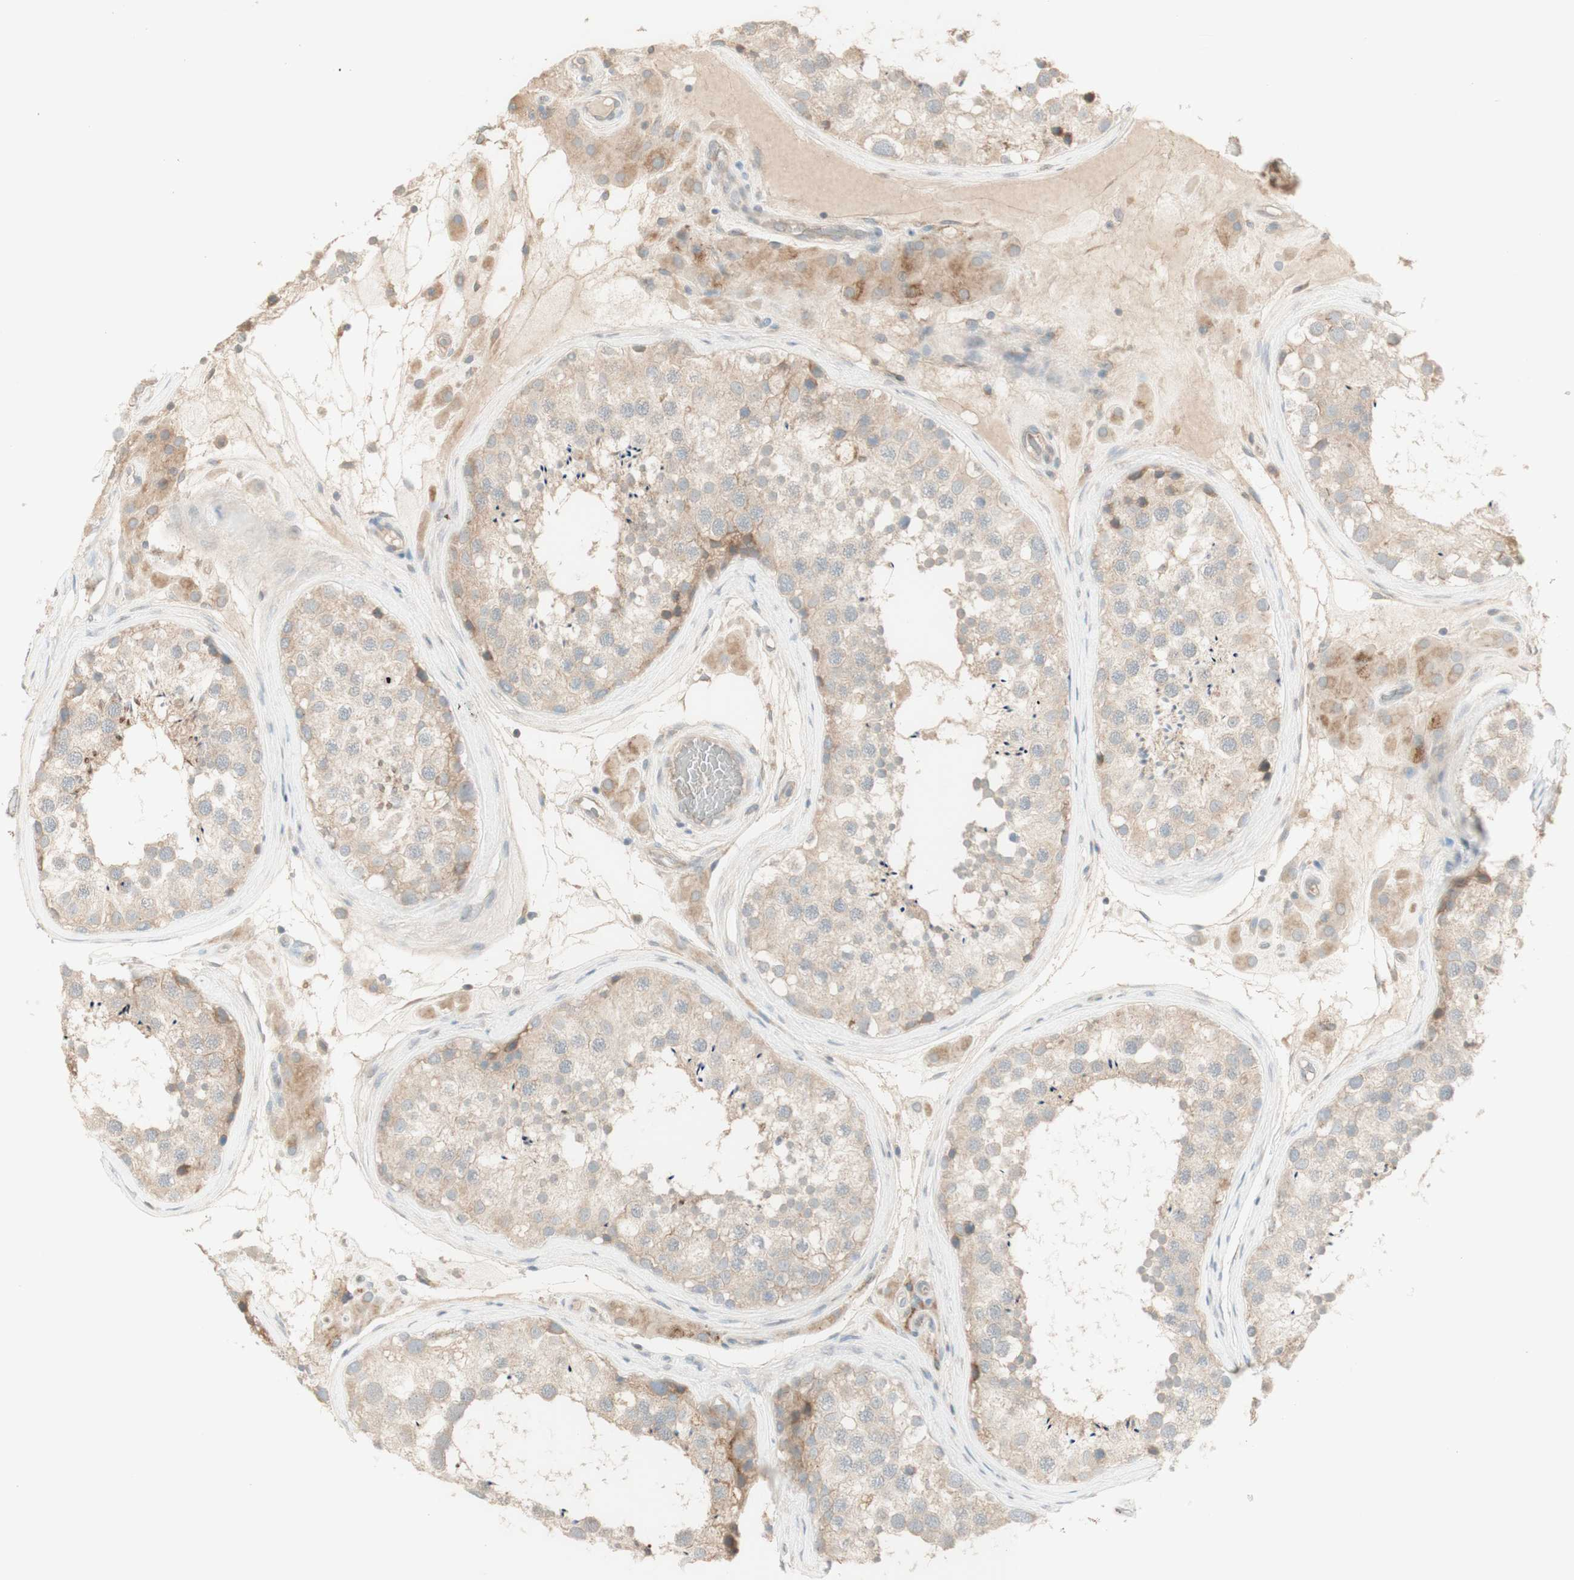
{"staining": {"intensity": "weak", "quantity": ">75%", "location": "cytoplasmic/membranous"}, "tissue": "testis", "cell_type": "Cells in seminiferous ducts", "image_type": "normal", "snomed": [{"axis": "morphology", "description": "Normal tissue, NOS"}, {"axis": "topography", "description": "Testis"}], "caption": "Protein expression analysis of normal human testis reveals weak cytoplasmic/membranous expression in approximately >75% of cells in seminiferous ducts.", "gene": "PTGER4", "patient": {"sex": "male", "age": 46}}